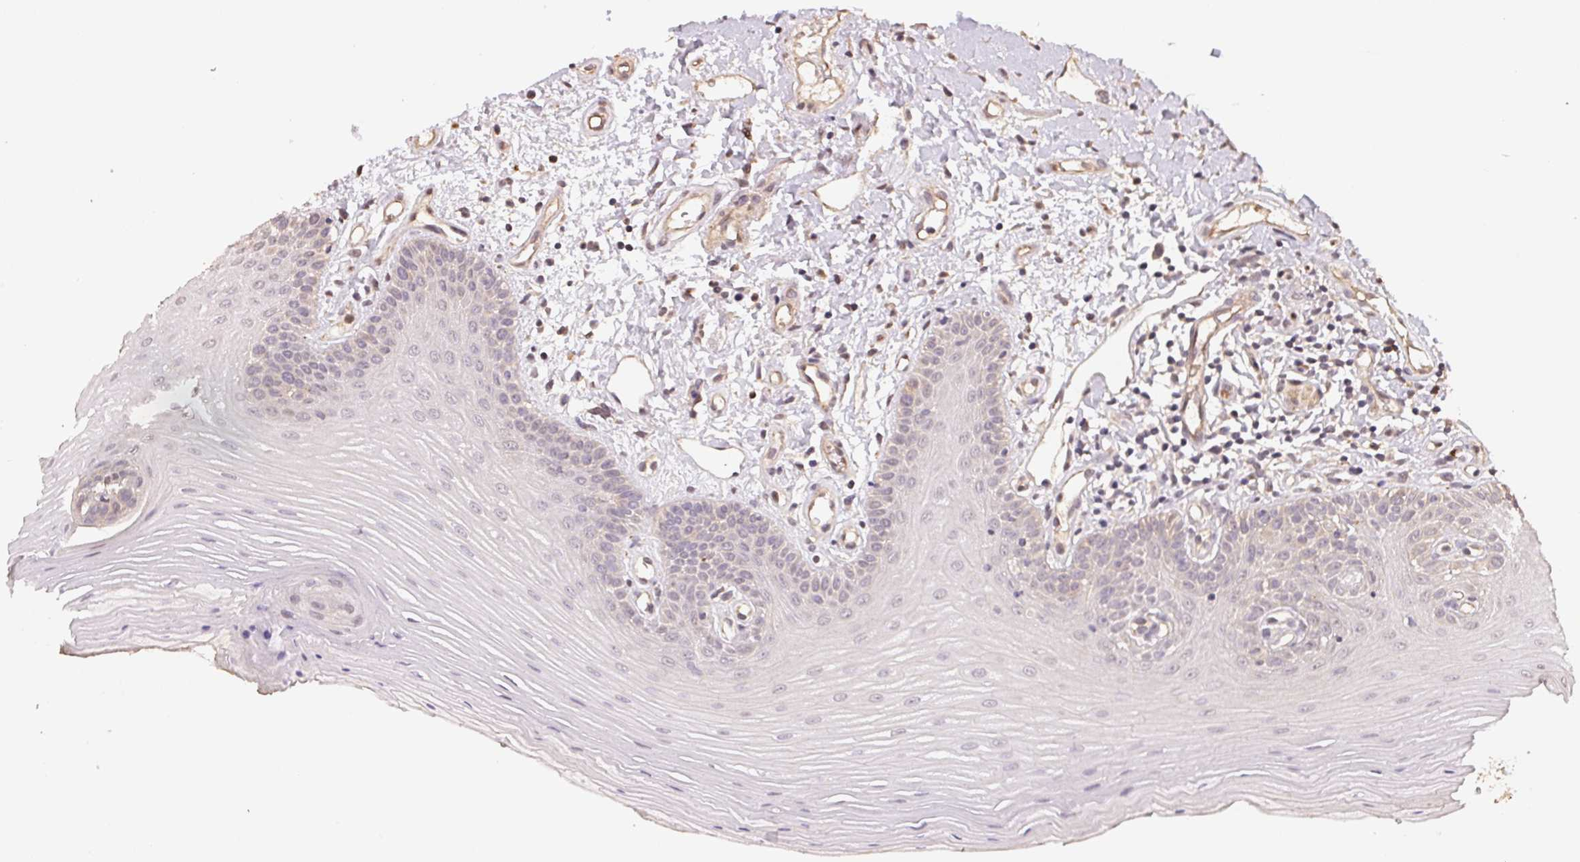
{"staining": {"intensity": "weak", "quantity": "<25%", "location": "cytoplasmic/membranous"}, "tissue": "oral mucosa", "cell_type": "Squamous epithelial cells", "image_type": "normal", "snomed": [{"axis": "morphology", "description": "Normal tissue, NOS"}, {"axis": "topography", "description": "Oral tissue"}], "caption": "An IHC histopathology image of benign oral mucosa is shown. There is no staining in squamous epithelial cells of oral mucosa. (DAB immunohistochemistry, high magnification).", "gene": "TMEM222", "patient": {"sex": "female", "age": 73}}